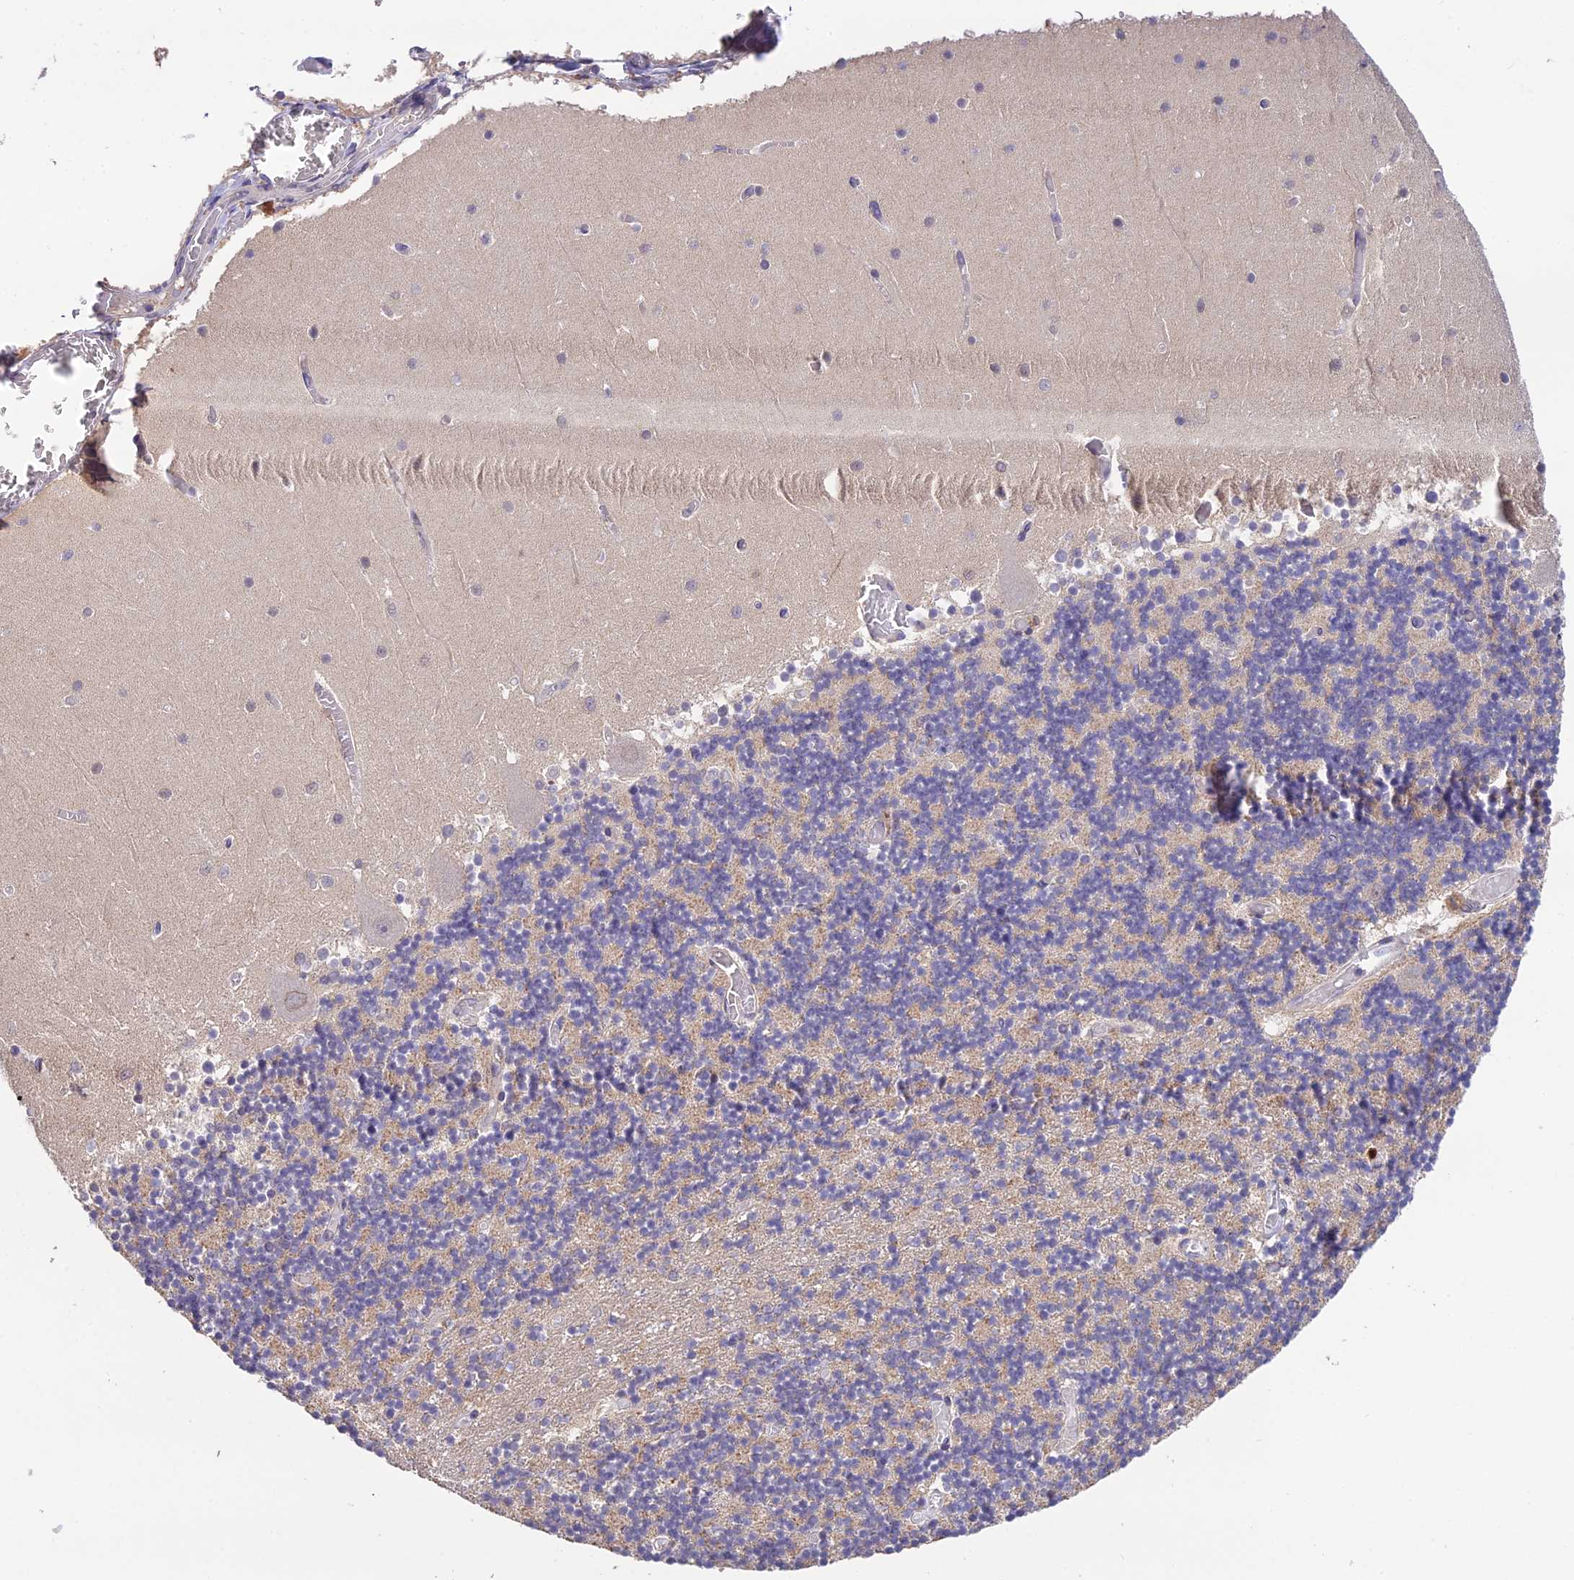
{"staining": {"intensity": "weak", "quantity": "<25%", "location": "cytoplasmic/membranous"}, "tissue": "cerebellum", "cell_type": "Cells in granular layer", "image_type": "normal", "snomed": [{"axis": "morphology", "description": "Normal tissue, NOS"}, {"axis": "topography", "description": "Cerebellum"}], "caption": "This micrograph is of normal cerebellum stained with IHC to label a protein in brown with the nuclei are counter-stained blue. There is no expression in cells in granular layer. Brightfield microscopy of immunohistochemistry (IHC) stained with DAB (brown) and hematoxylin (blue), captured at high magnification.", "gene": "PGK1", "patient": {"sex": "female", "age": 28}}